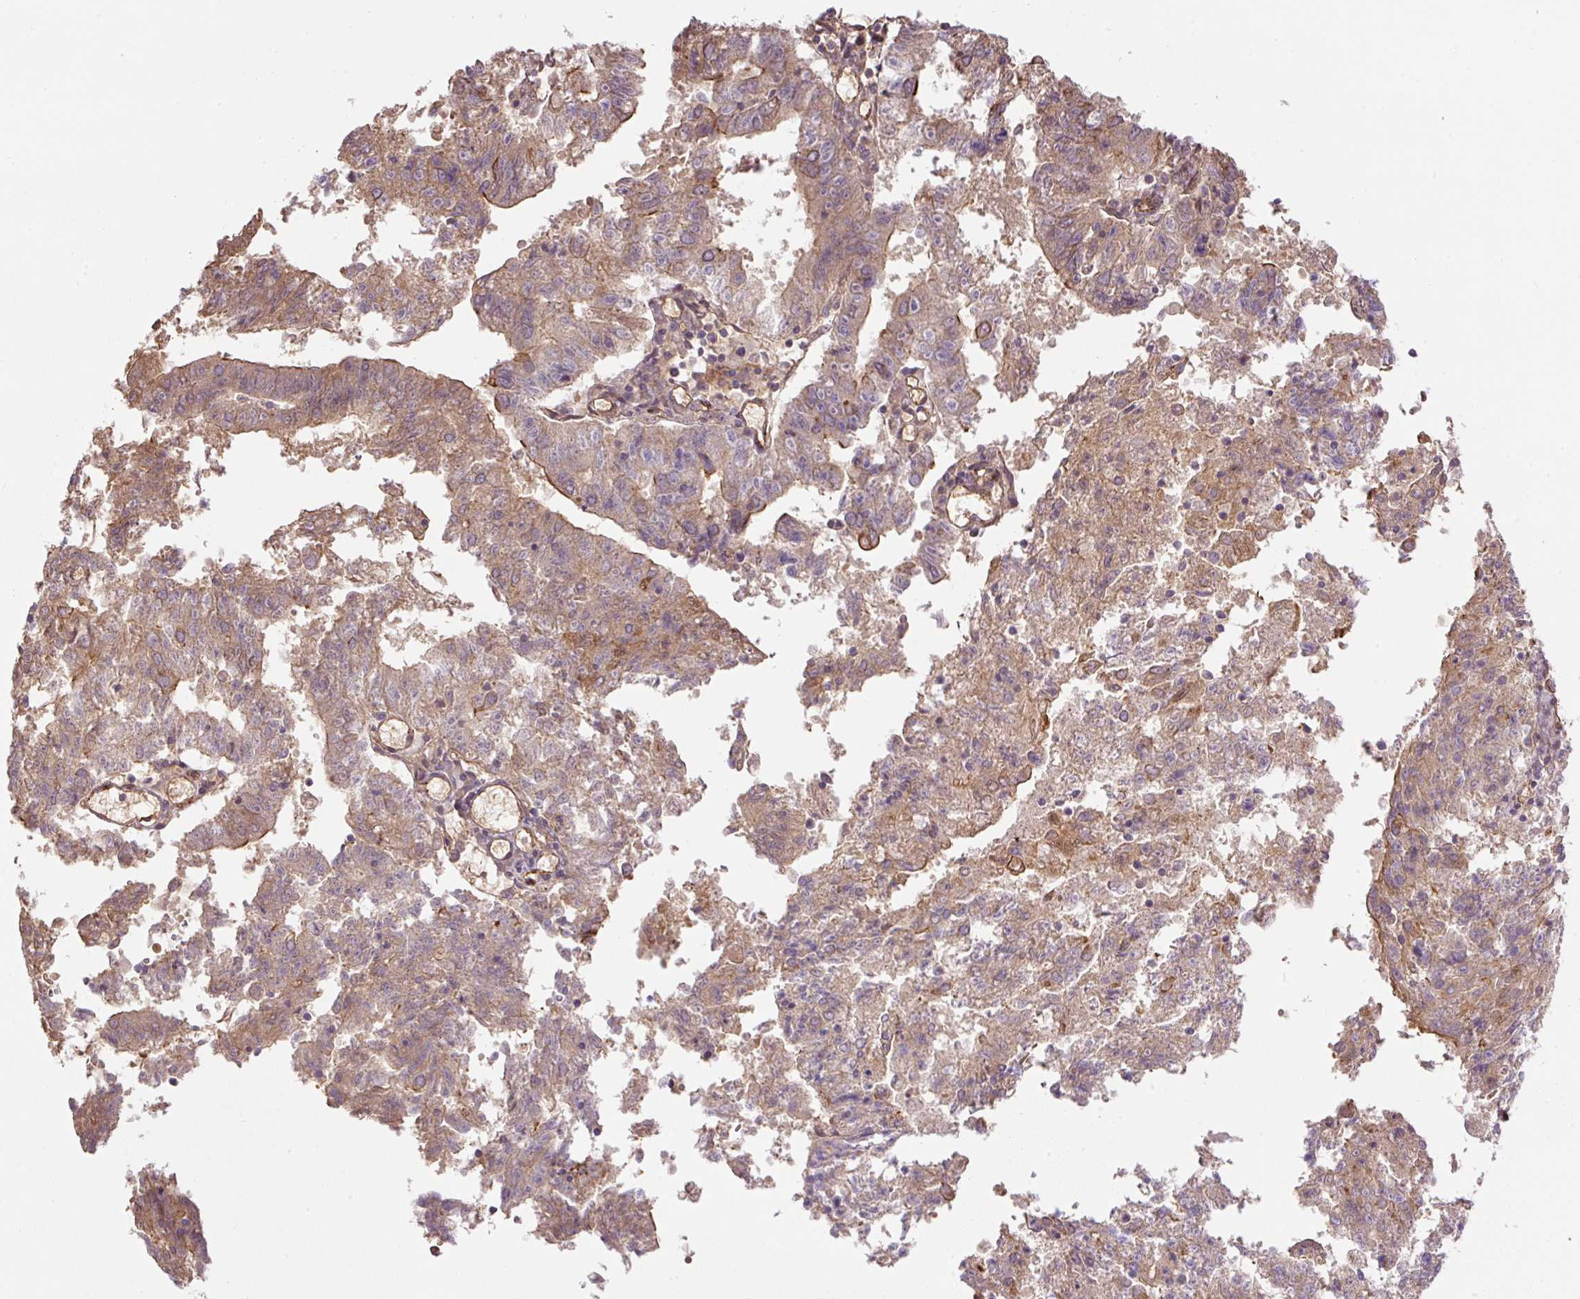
{"staining": {"intensity": "moderate", "quantity": ">75%", "location": "cytoplasmic/membranous"}, "tissue": "endometrial cancer", "cell_type": "Tumor cells", "image_type": "cancer", "snomed": [{"axis": "morphology", "description": "Adenocarcinoma, NOS"}, {"axis": "topography", "description": "Endometrium"}], "caption": "Brown immunohistochemical staining in human adenocarcinoma (endometrial) exhibits moderate cytoplasmic/membranous expression in about >75% of tumor cells.", "gene": "B3GALT5", "patient": {"sex": "female", "age": 82}}